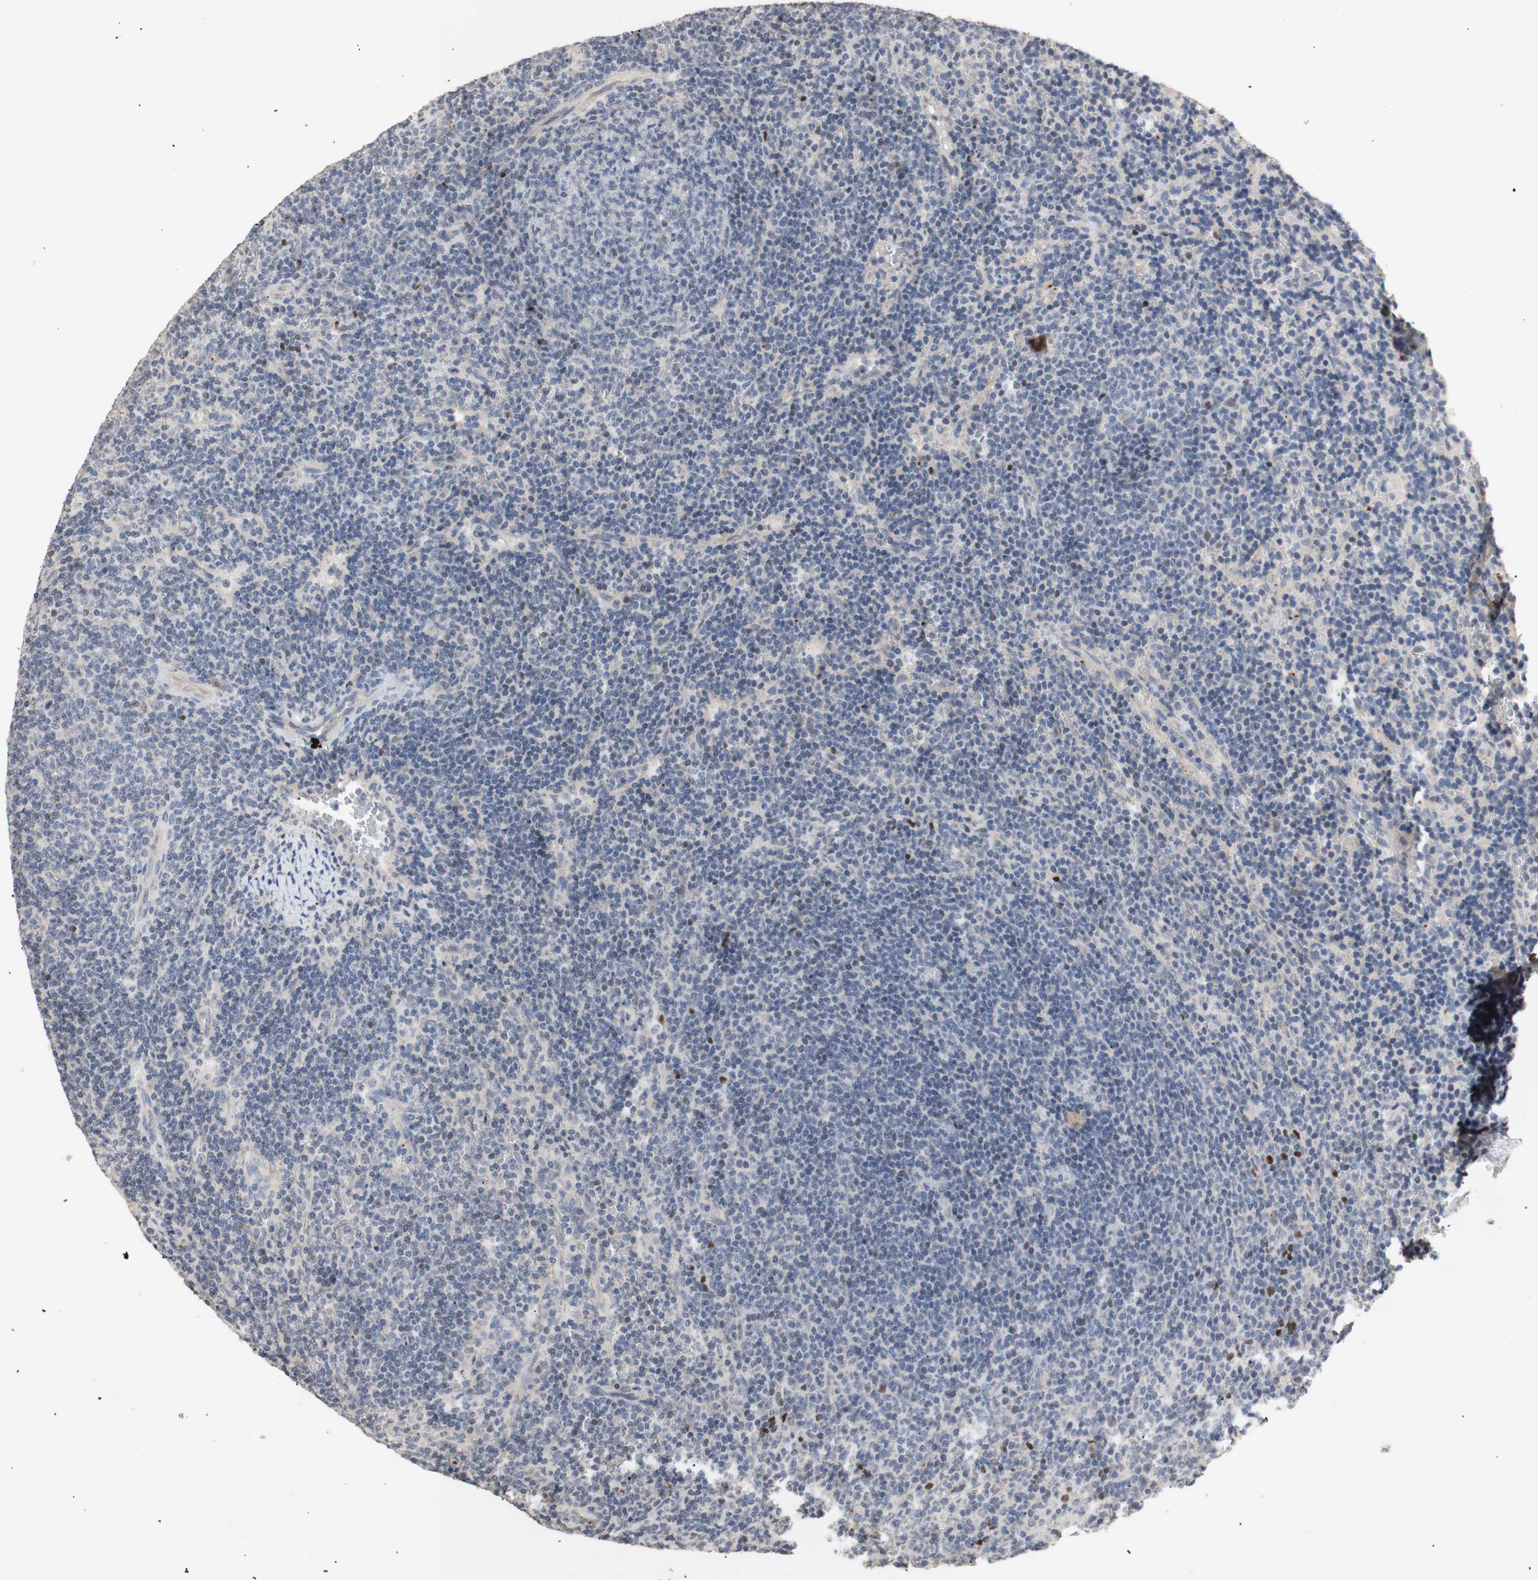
{"staining": {"intensity": "negative", "quantity": "none", "location": "none"}, "tissue": "lymphoma", "cell_type": "Tumor cells", "image_type": "cancer", "snomed": [{"axis": "morphology", "description": "Malignant lymphoma, non-Hodgkin's type, Low grade"}, {"axis": "topography", "description": "Spleen"}], "caption": "DAB (3,3'-diaminobenzidine) immunohistochemical staining of lymphoma displays no significant positivity in tumor cells.", "gene": "FOSB", "patient": {"sex": "female", "age": 50}}